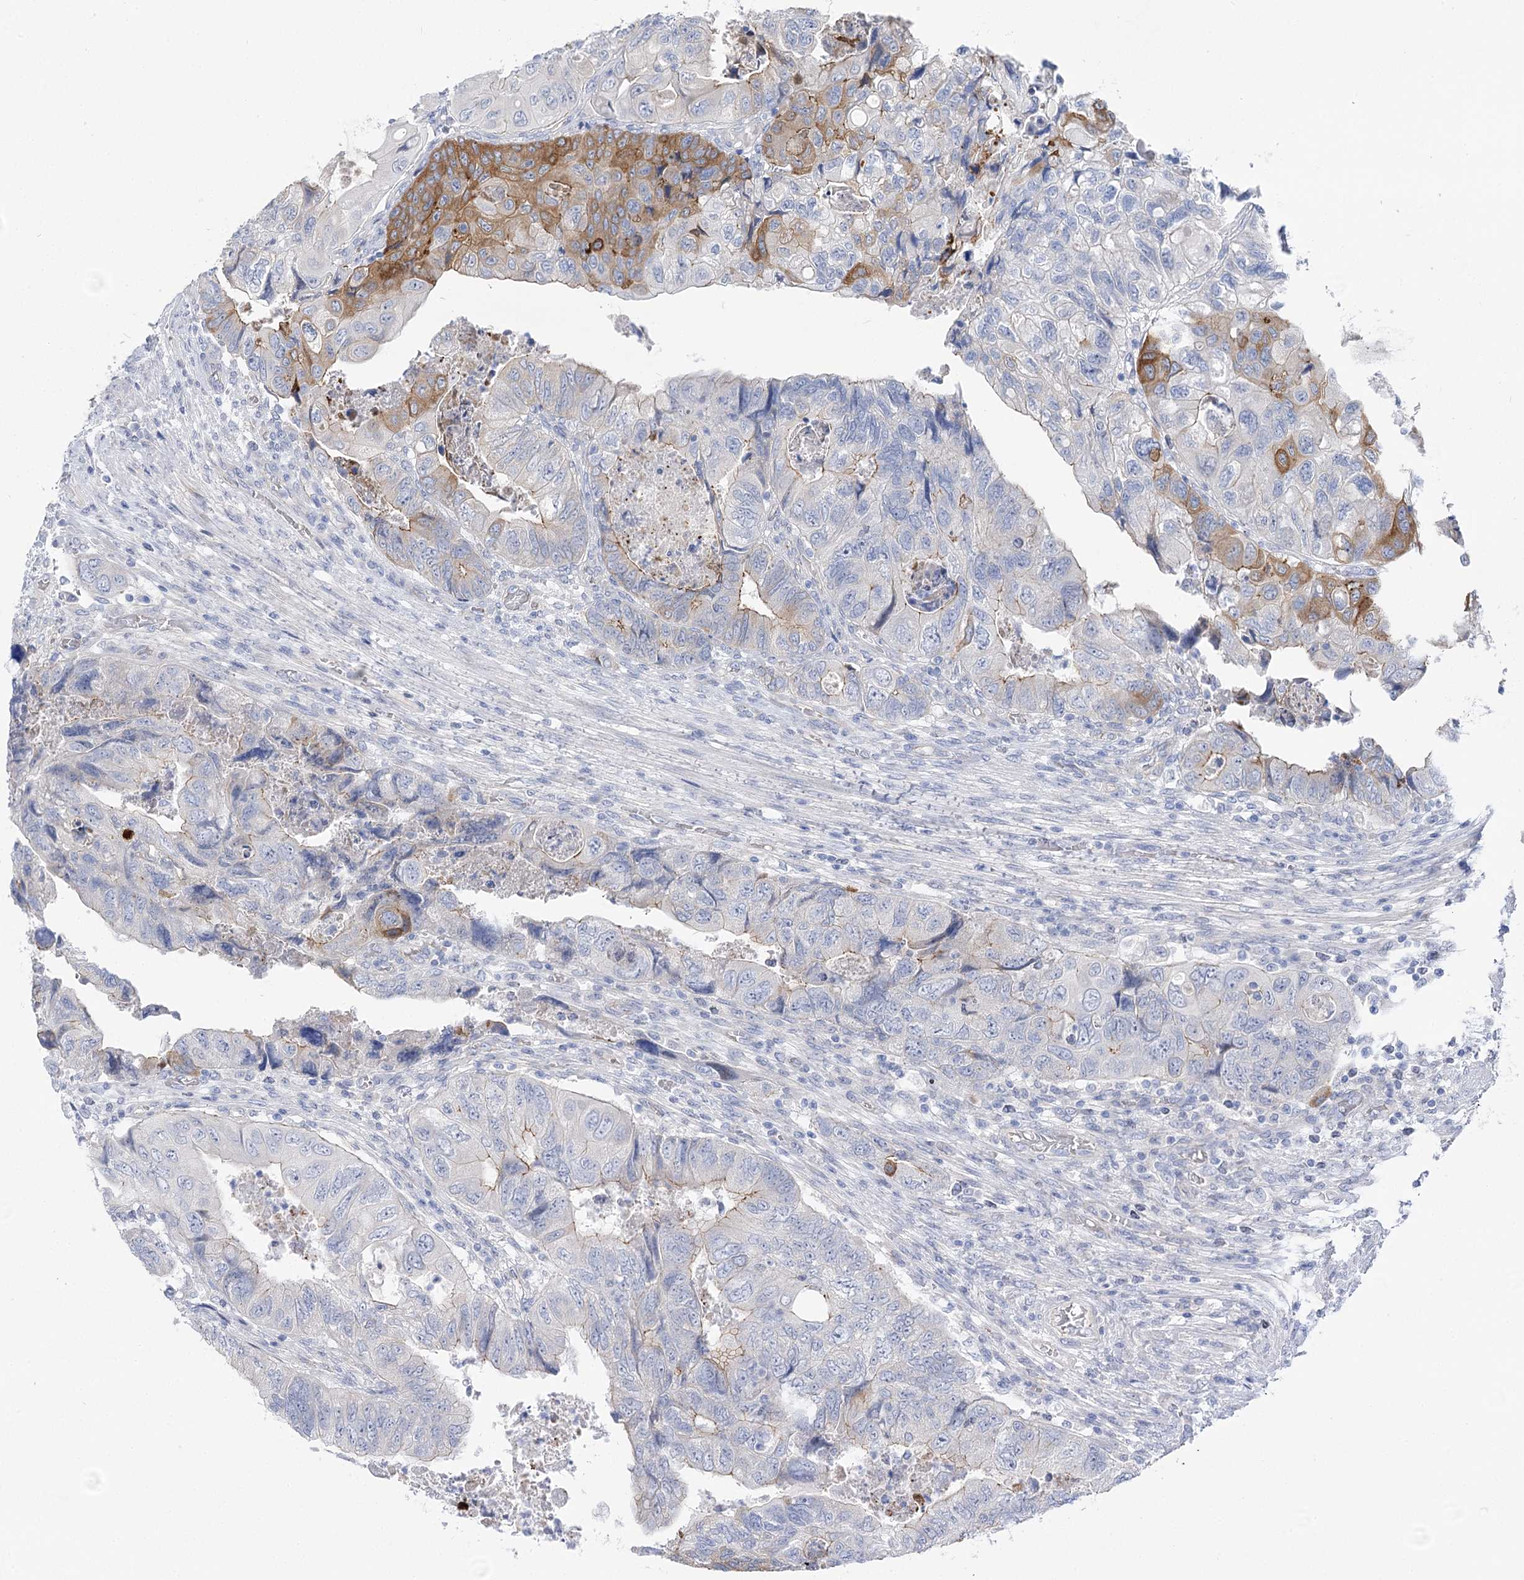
{"staining": {"intensity": "moderate", "quantity": "<25%", "location": "cytoplasmic/membranous"}, "tissue": "colorectal cancer", "cell_type": "Tumor cells", "image_type": "cancer", "snomed": [{"axis": "morphology", "description": "Adenocarcinoma, NOS"}, {"axis": "topography", "description": "Rectum"}], "caption": "Colorectal adenocarcinoma tissue exhibits moderate cytoplasmic/membranous positivity in approximately <25% of tumor cells, visualized by immunohistochemistry. Nuclei are stained in blue.", "gene": "NRAP", "patient": {"sex": "male", "age": 63}}